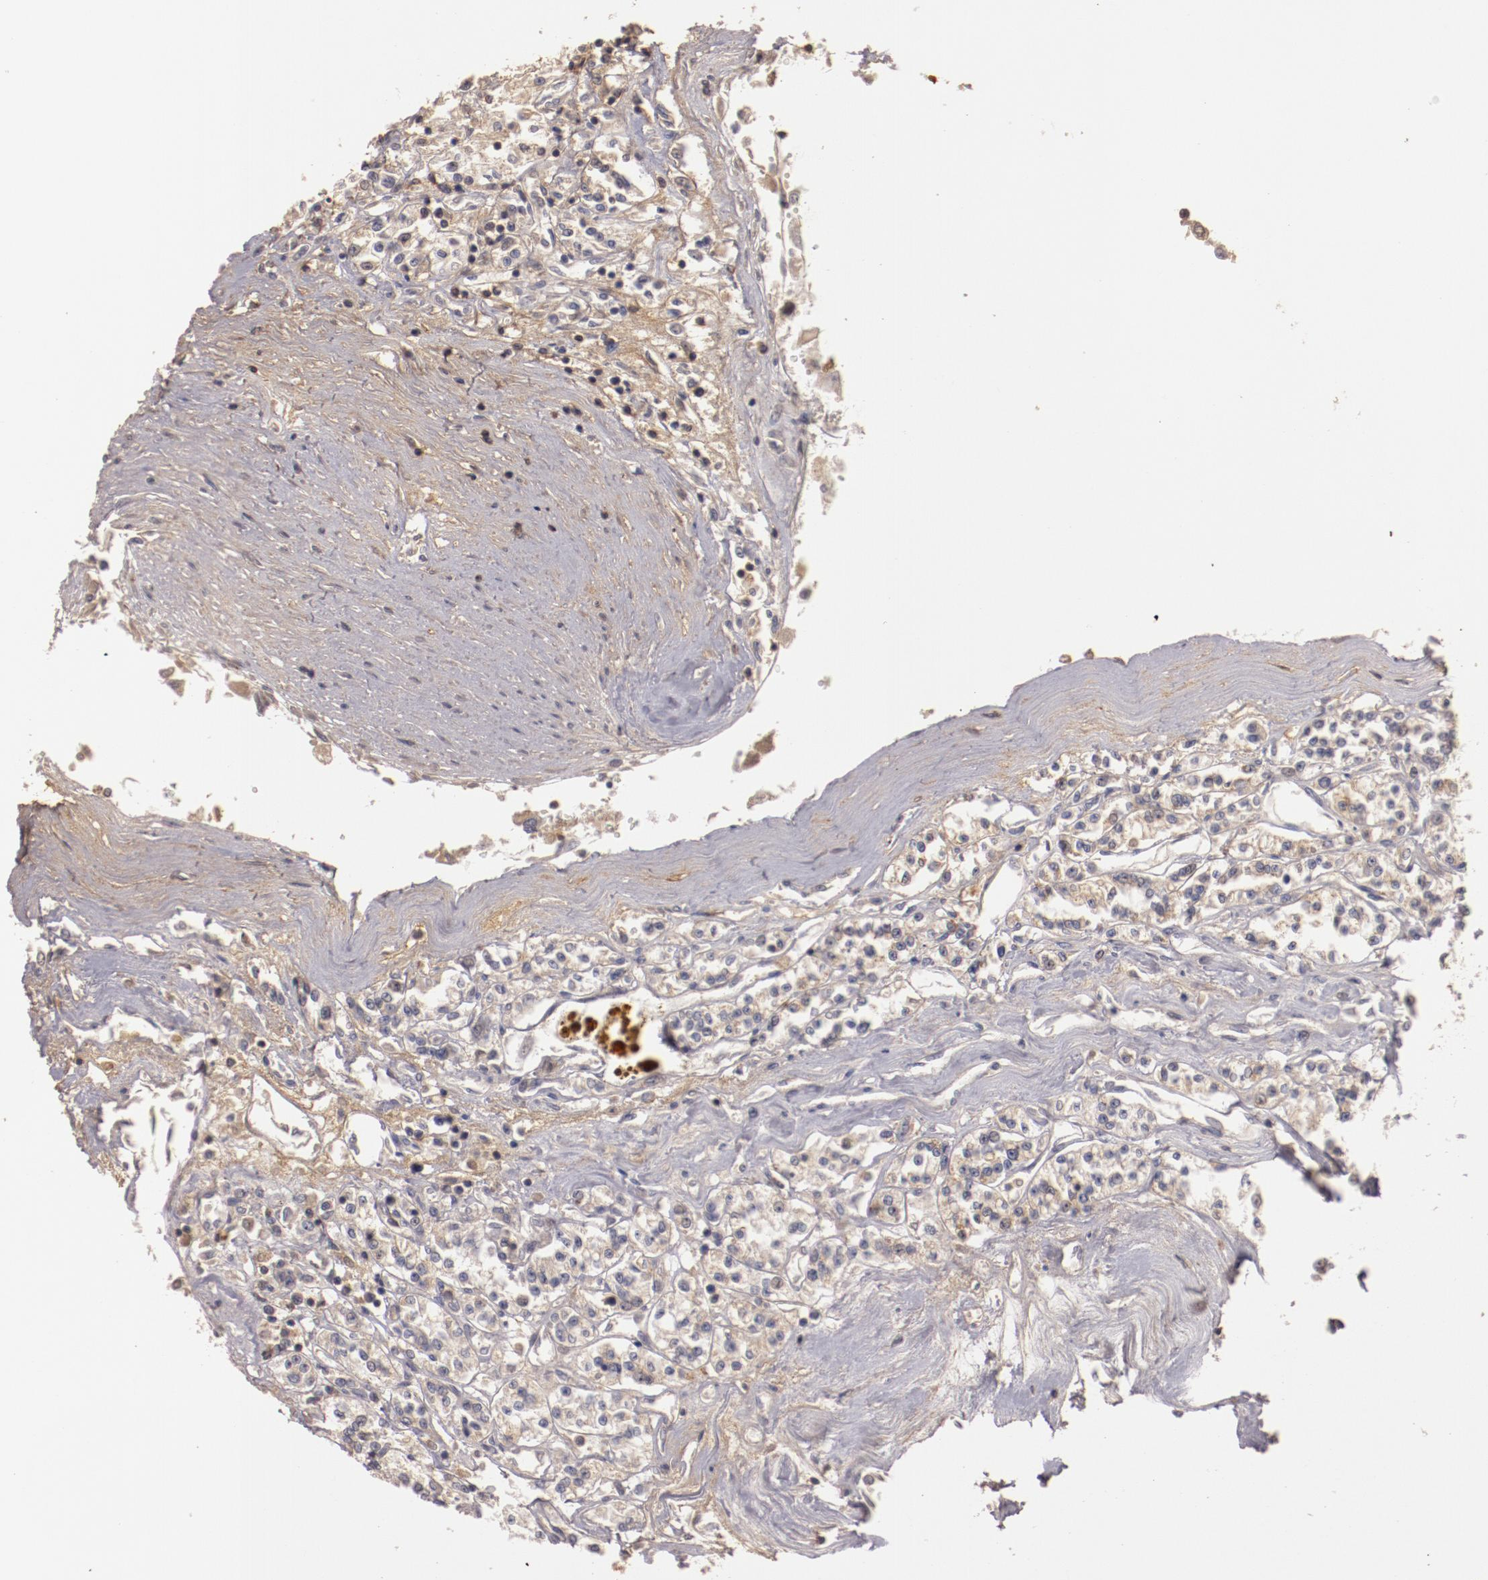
{"staining": {"intensity": "weak", "quantity": "25%-75%", "location": "cytoplasmic/membranous"}, "tissue": "renal cancer", "cell_type": "Tumor cells", "image_type": "cancer", "snomed": [{"axis": "morphology", "description": "Adenocarcinoma, NOS"}, {"axis": "topography", "description": "Kidney"}], "caption": "Immunohistochemistry (IHC) of human renal cancer demonstrates low levels of weak cytoplasmic/membranous positivity in about 25%-75% of tumor cells. (Stains: DAB in brown, nuclei in blue, Microscopy: brightfield microscopy at high magnification).", "gene": "MBL2", "patient": {"sex": "female", "age": 76}}